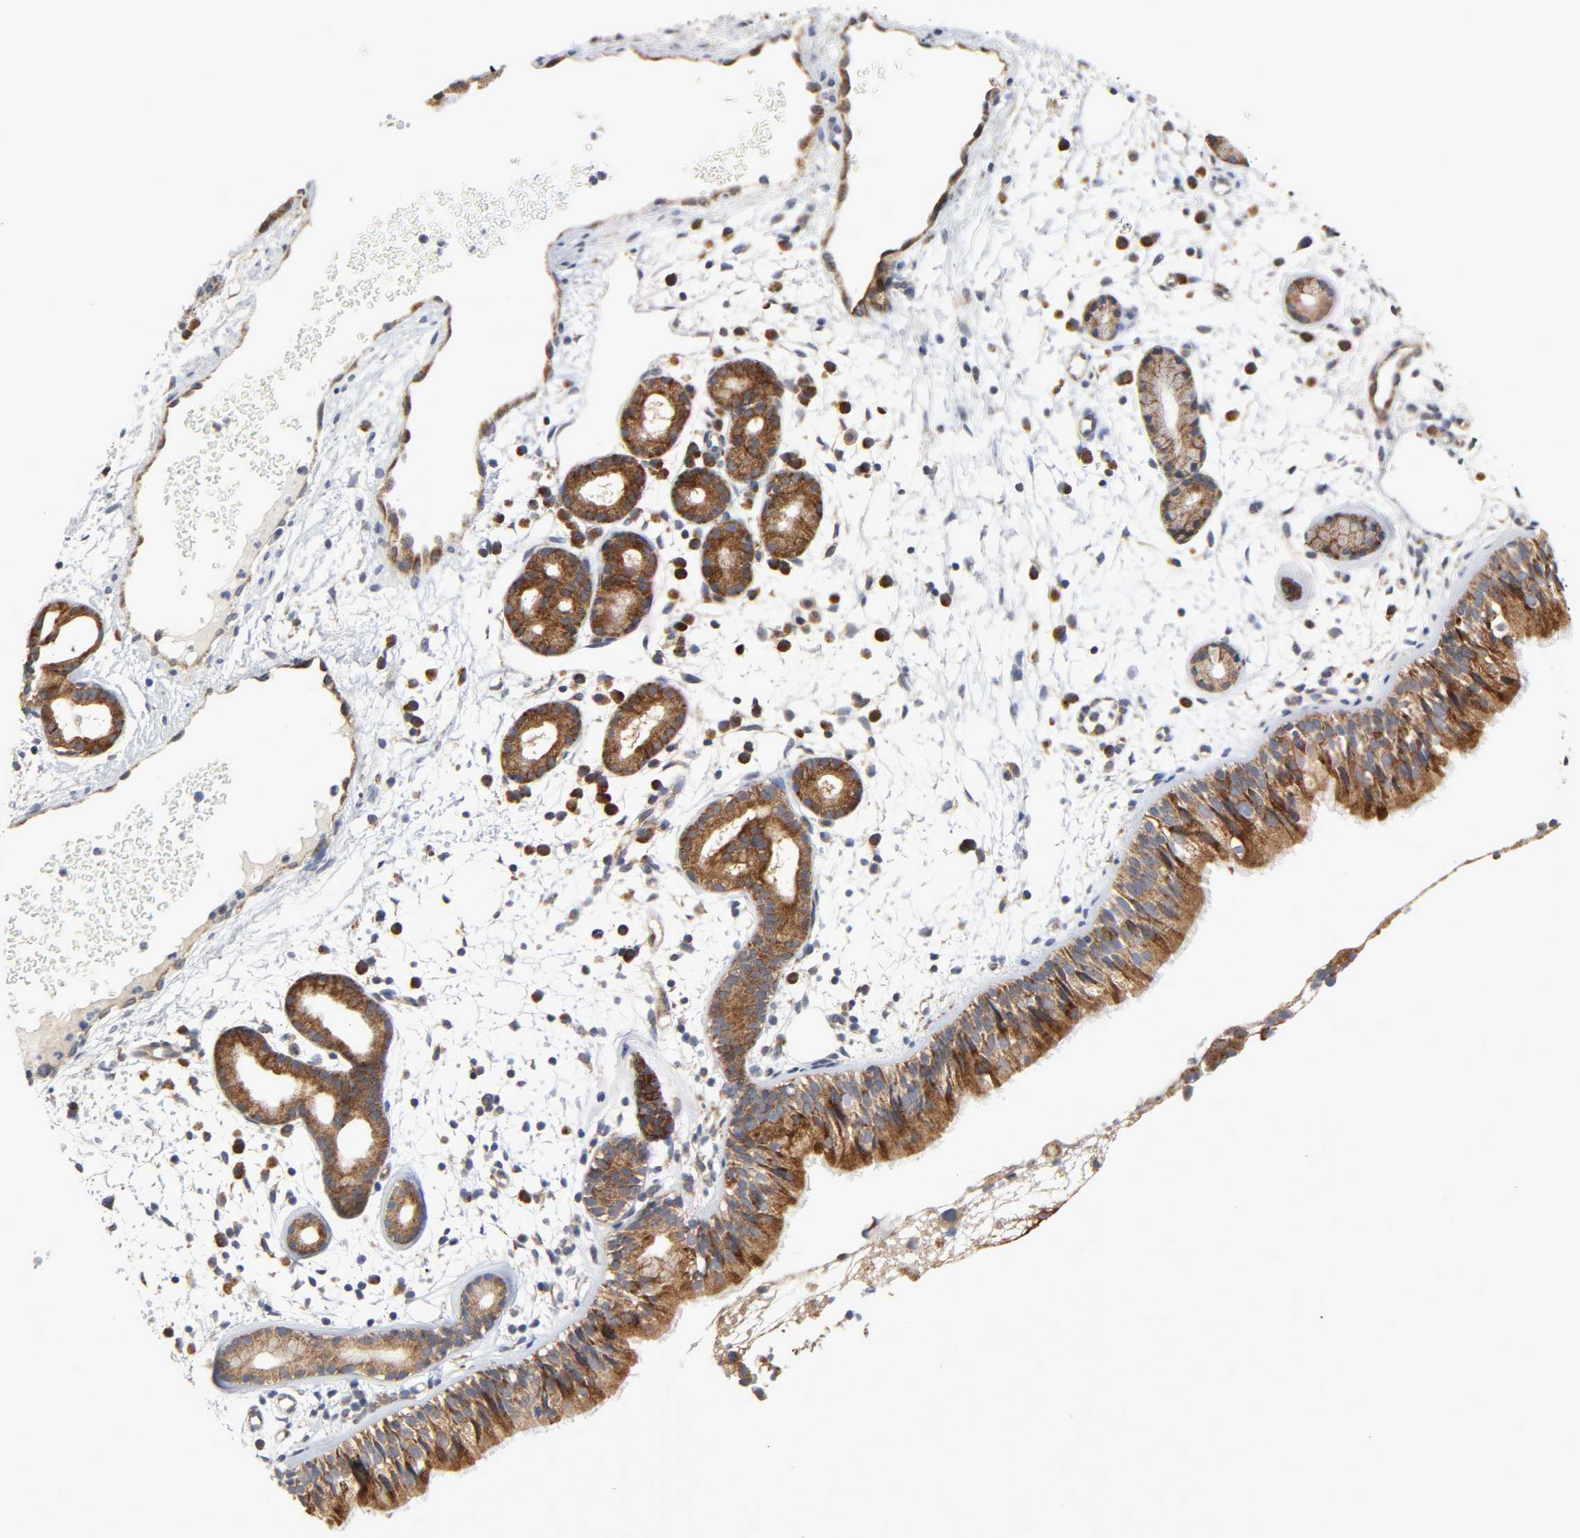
{"staining": {"intensity": "strong", "quantity": ">75%", "location": "cytoplasmic/membranous"}, "tissue": "nasopharynx", "cell_type": "Respiratory epithelial cells", "image_type": "normal", "snomed": [{"axis": "morphology", "description": "Normal tissue, NOS"}, {"axis": "morphology", "description": "Inflammation, NOS"}, {"axis": "topography", "description": "Nasopharynx"}], "caption": "This is a histology image of IHC staining of unremarkable nasopharynx, which shows strong positivity in the cytoplasmic/membranous of respiratory epithelial cells.", "gene": "BAX", "patient": {"sex": "female", "age": 55}}